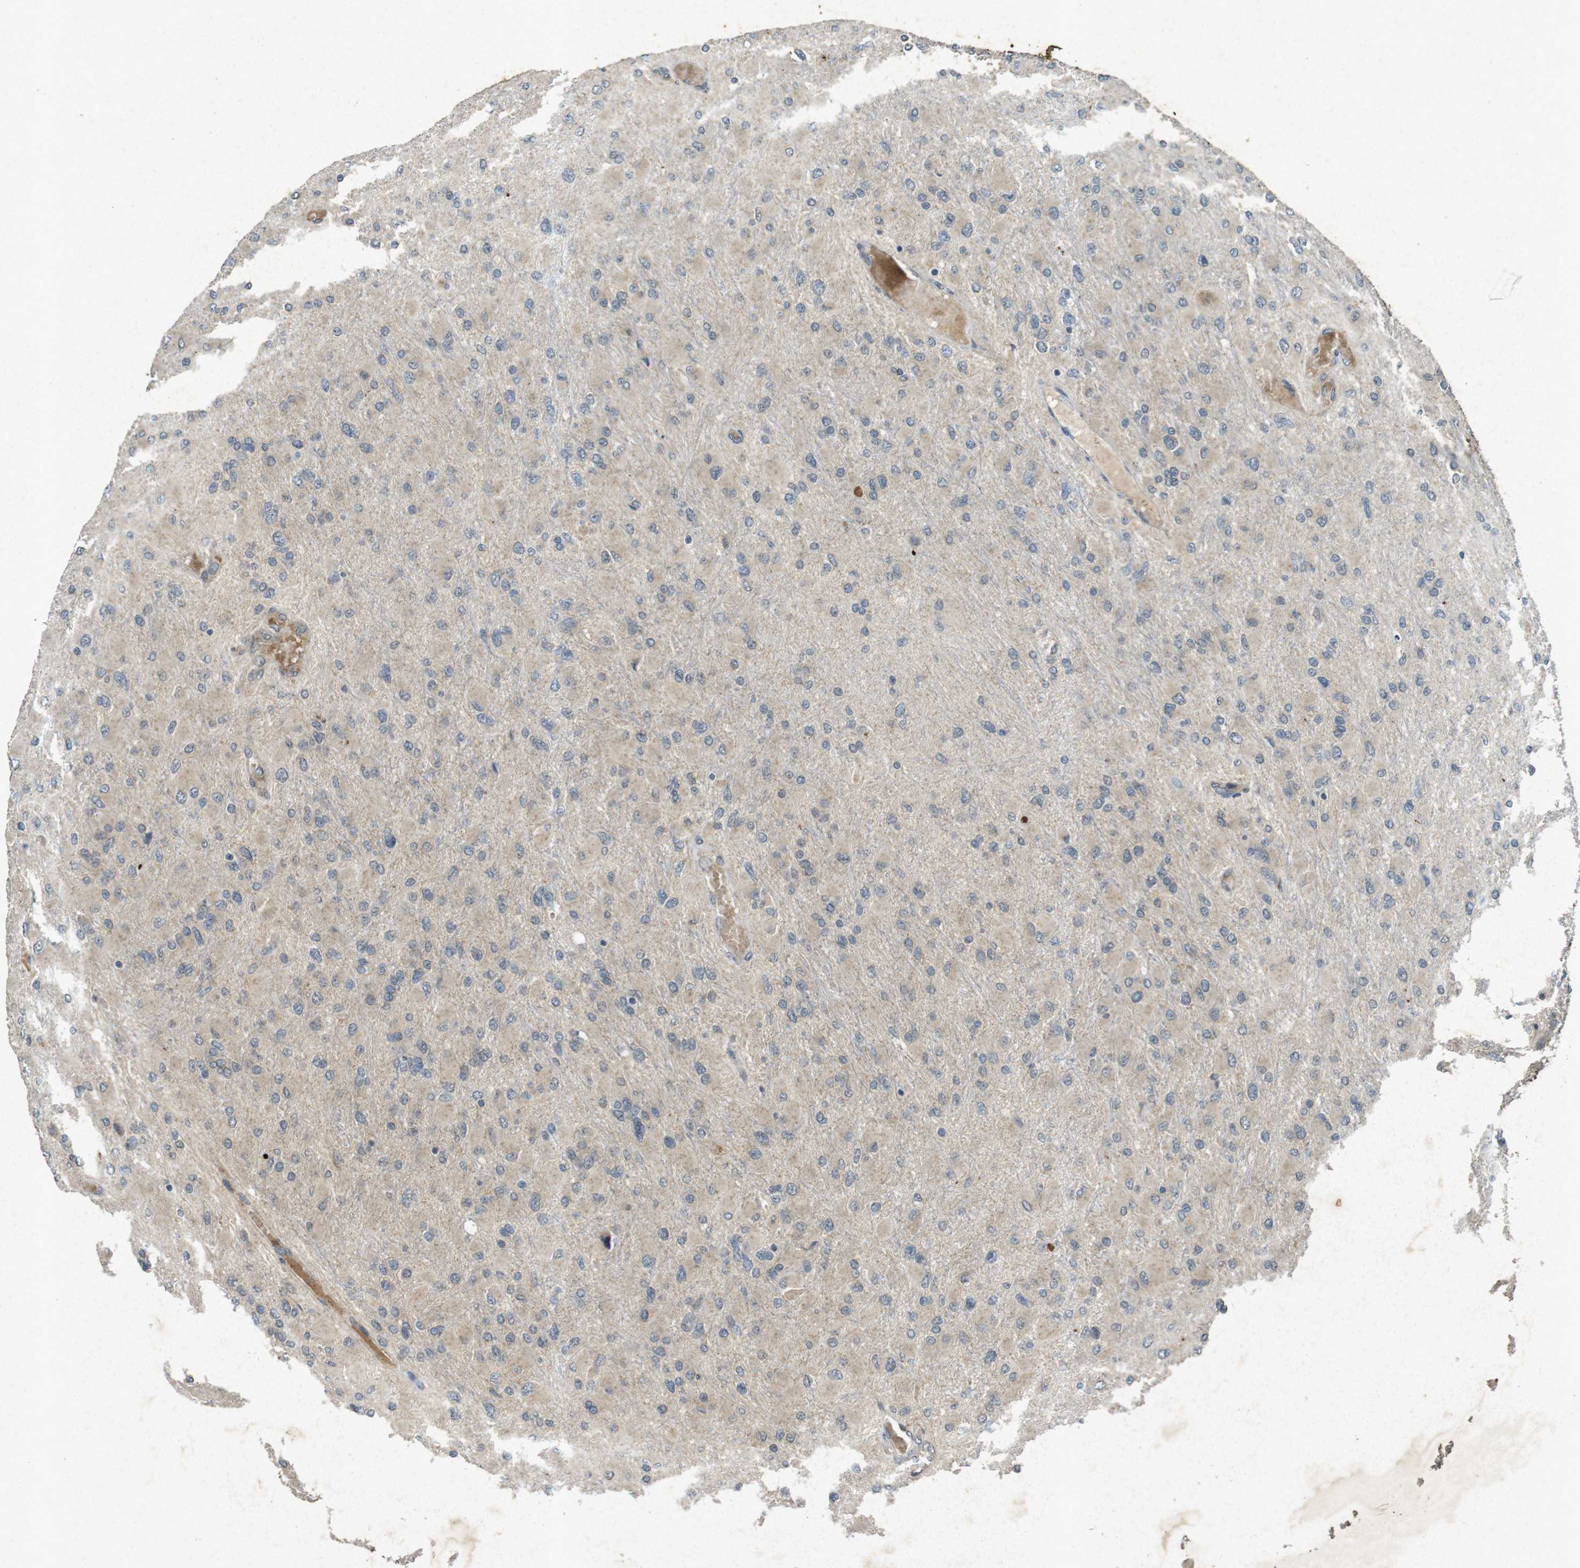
{"staining": {"intensity": "negative", "quantity": "none", "location": "none"}, "tissue": "glioma", "cell_type": "Tumor cells", "image_type": "cancer", "snomed": [{"axis": "morphology", "description": "Glioma, malignant, High grade"}, {"axis": "topography", "description": "Cerebral cortex"}], "caption": "Immunohistochemical staining of high-grade glioma (malignant) demonstrates no significant expression in tumor cells. Nuclei are stained in blue.", "gene": "FLCN", "patient": {"sex": "female", "age": 36}}